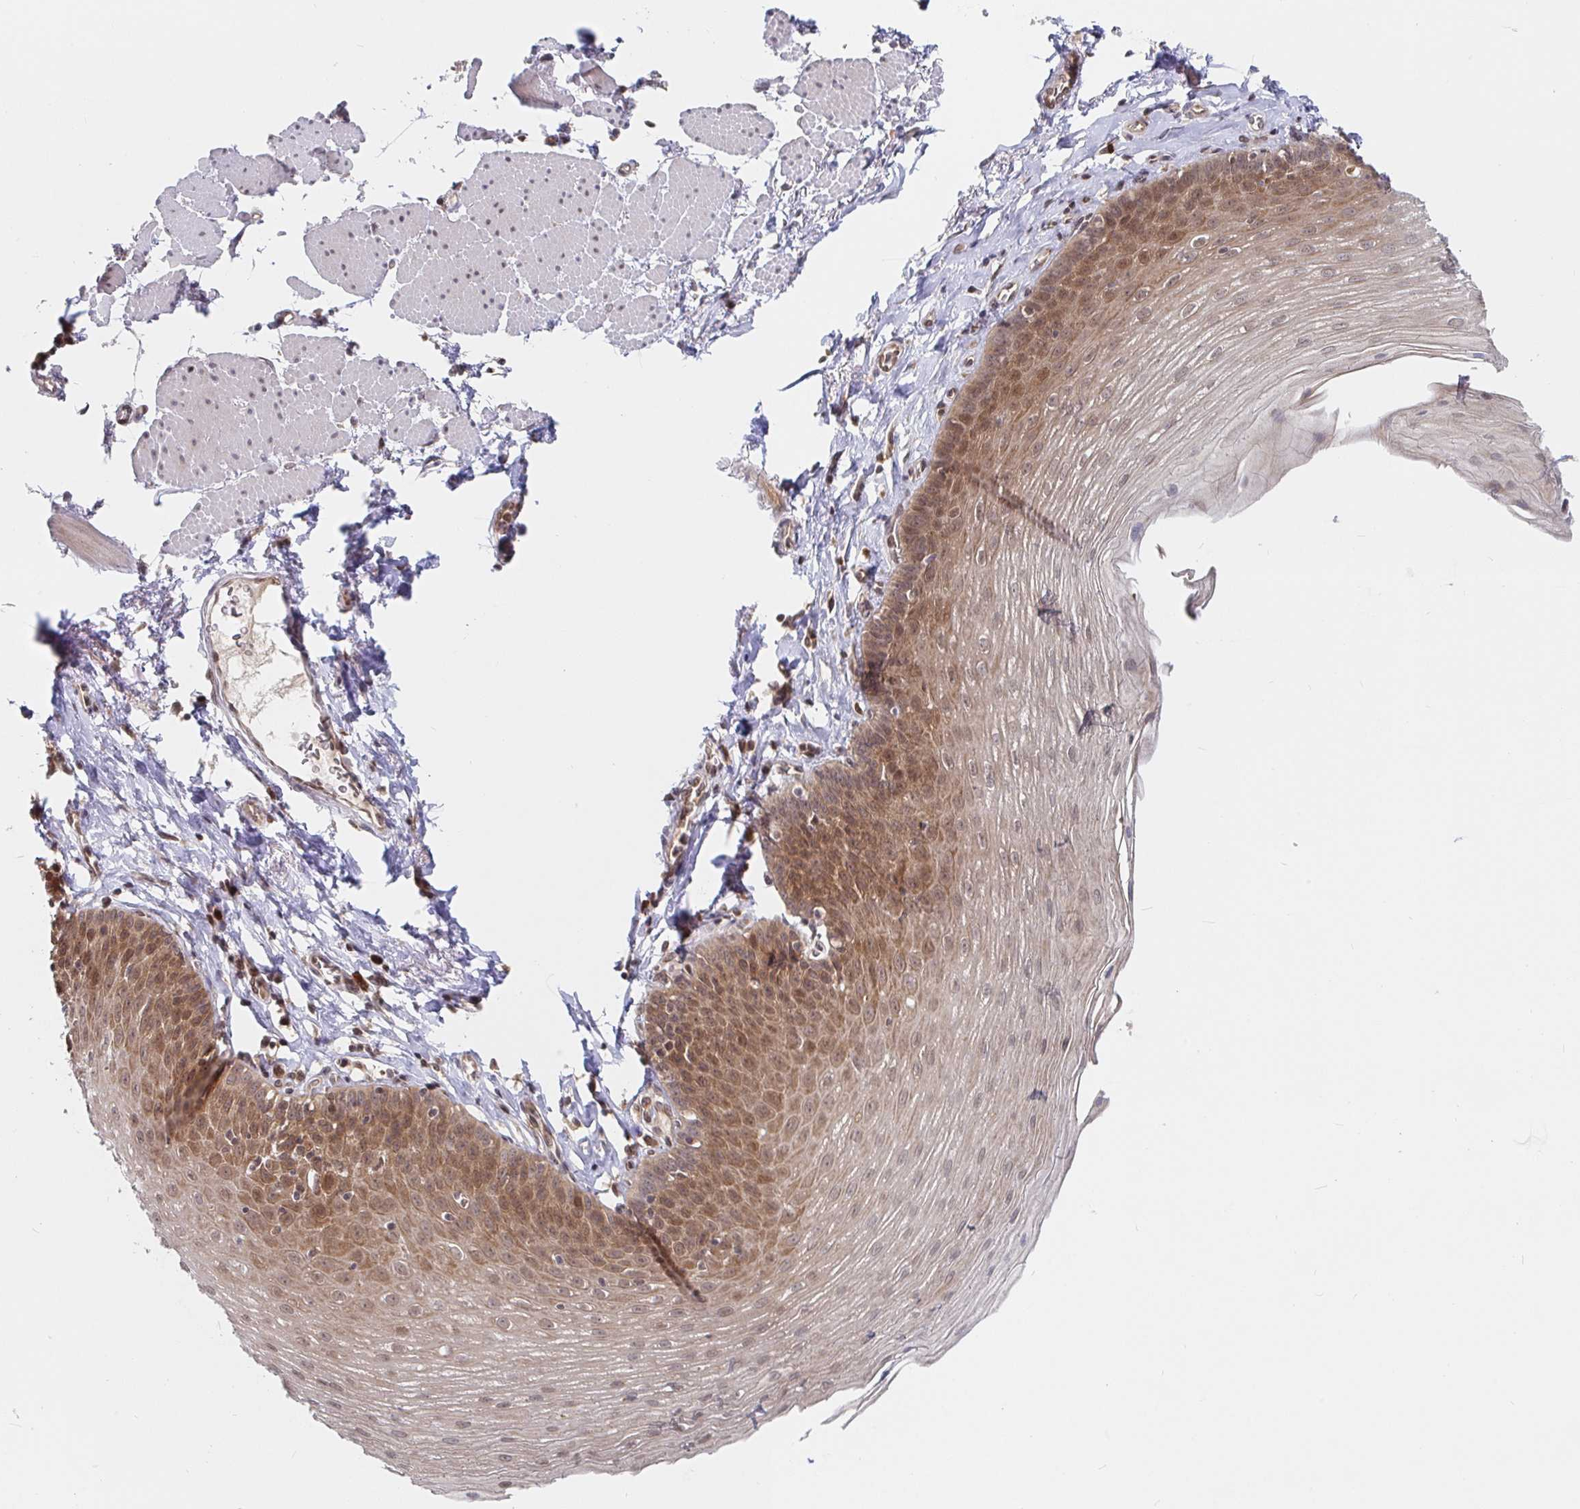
{"staining": {"intensity": "moderate", "quantity": "25%-75%", "location": "cytoplasmic/membranous,nuclear"}, "tissue": "esophagus", "cell_type": "Squamous epithelial cells", "image_type": "normal", "snomed": [{"axis": "morphology", "description": "Normal tissue, NOS"}, {"axis": "topography", "description": "Esophagus"}], "caption": "This image displays normal esophagus stained with immunohistochemistry (IHC) to label a protein in brown. The cytoplasmic/membranous,nuclear of squamous epithelial cells show moderate positivity for the protein. Nuclei are counter-stained blue.", "gene": "ALG1L2", "patient": {"sex": "female", "age": 81}}